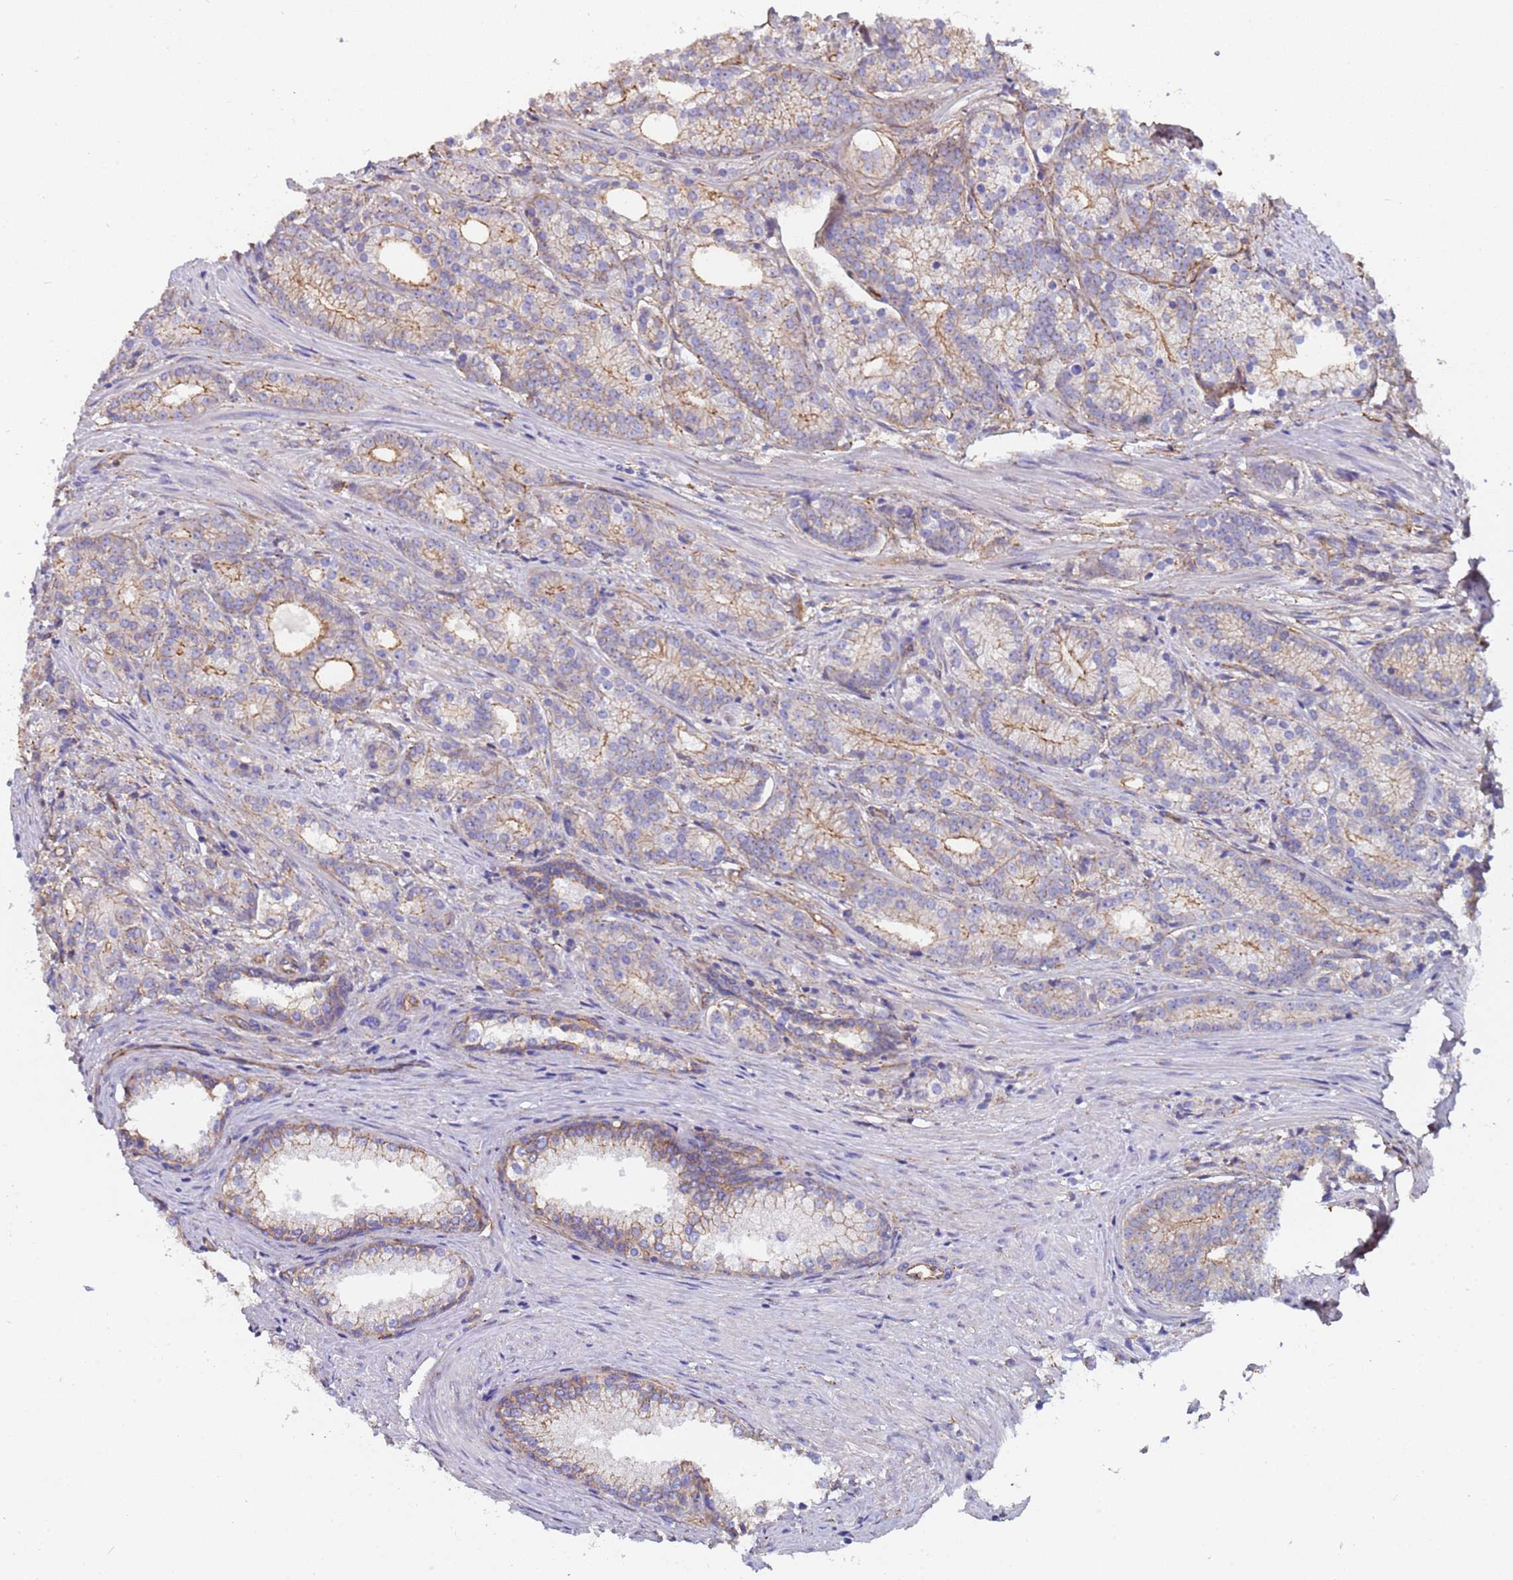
{"staining": {"intensity": "moderate", "quantity": "25%-75%", "location": "cytoplasmic/membranous"}, "tissue": "prostate cancer", "cell_type": "Tumor cells", "image_type": "cancer", "snomed": [{"axis": "morphology", "description": "Adenocarcinoma, Low grade"}, {"axis": "topography", "description": "Prostate"}], "caption": "The immunohistochemical stain shows moderate cytoplasmic/membranous positivity in tumor cells of prostate cancer (low-grade adenocarcinoma) tissue.", "gene": "ZNF248", "patient": {"sex": "male", "age": 71}}